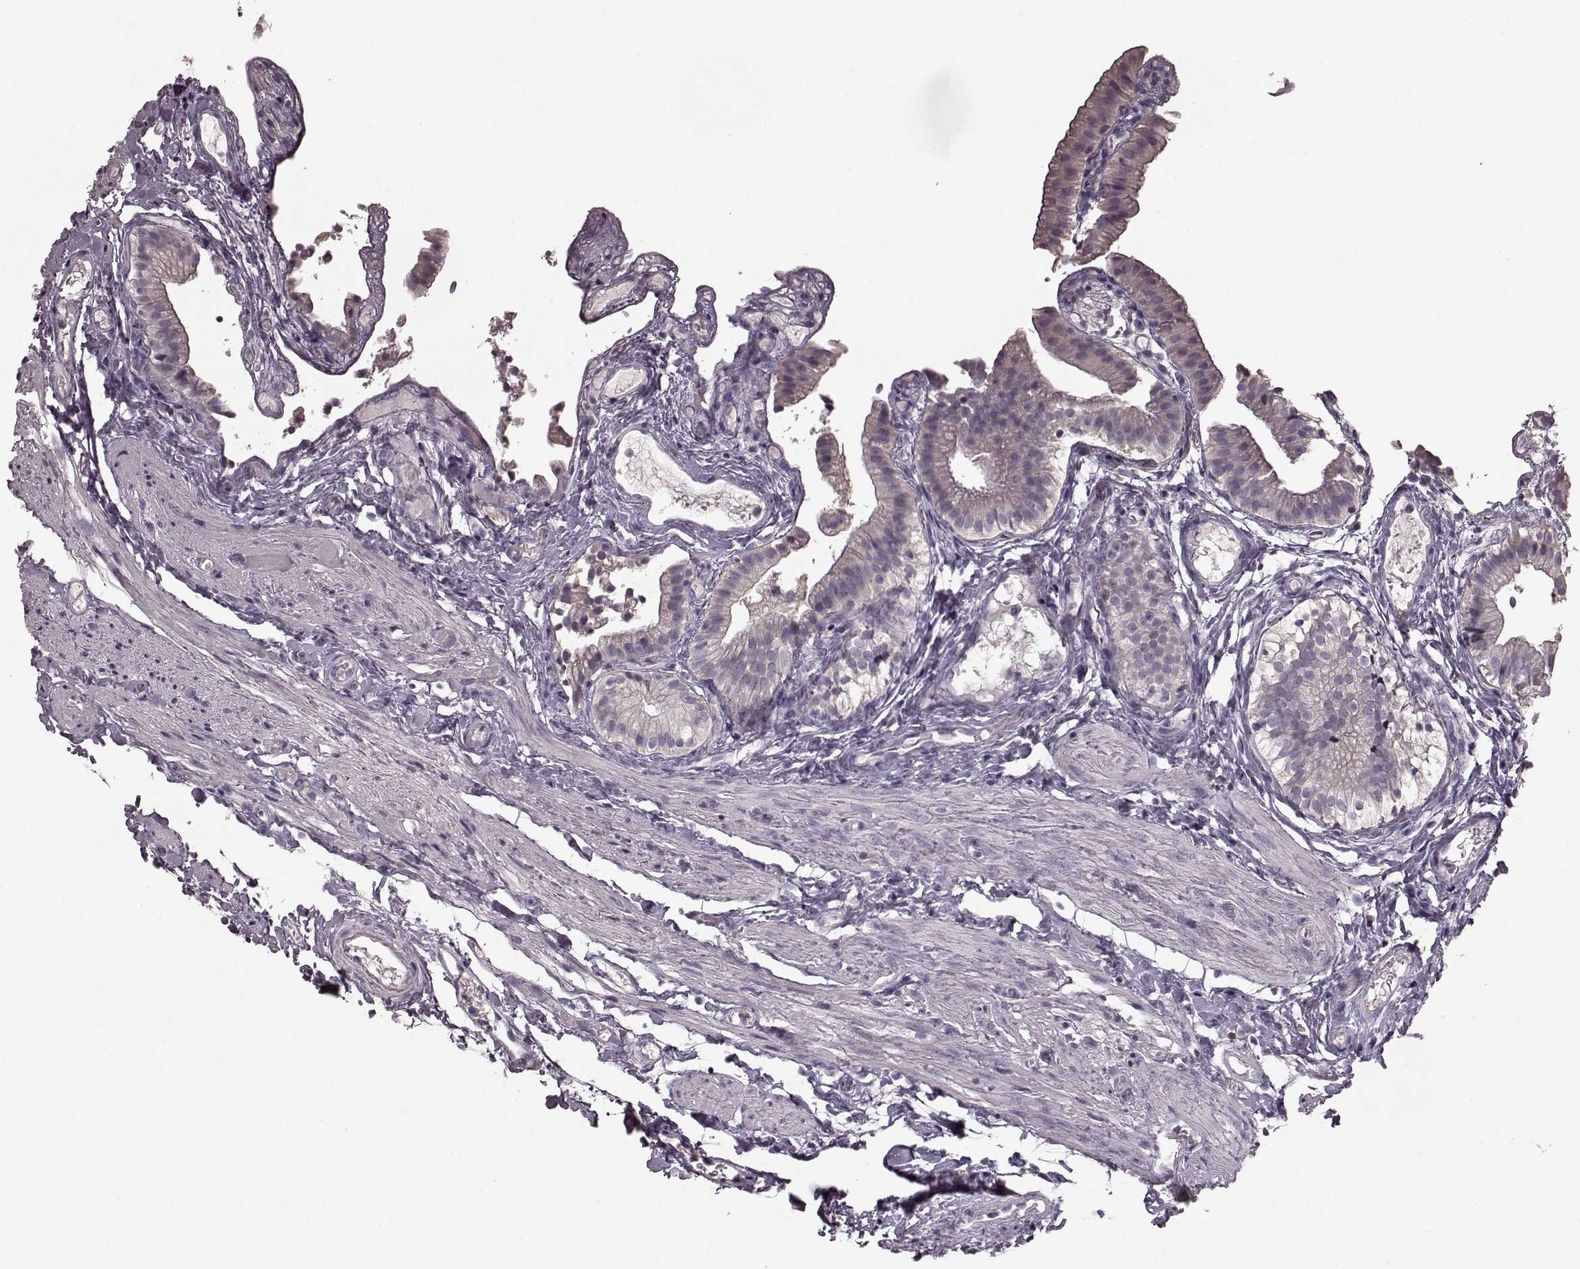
{"staining": {"intensity": "negative", "quantity": "none", "location": "none"}, "tissue": "gallbladder", "cell_type": "Glandular cells", "image_type": "normal", "snomed": [{"axis": "morphology", "description": "Normal tissue, NOS"}, {"axis": "topography", "description": "Gallbladder"}], "caption": "IHC micrograph of benign gallbladder: human gallbladder stained with DAB (3,3'-diaminobenzidine) shows no significant protein staining in glandular cells.", "gene": "CD28", "patient": {"sex": "female", "age": 47}}